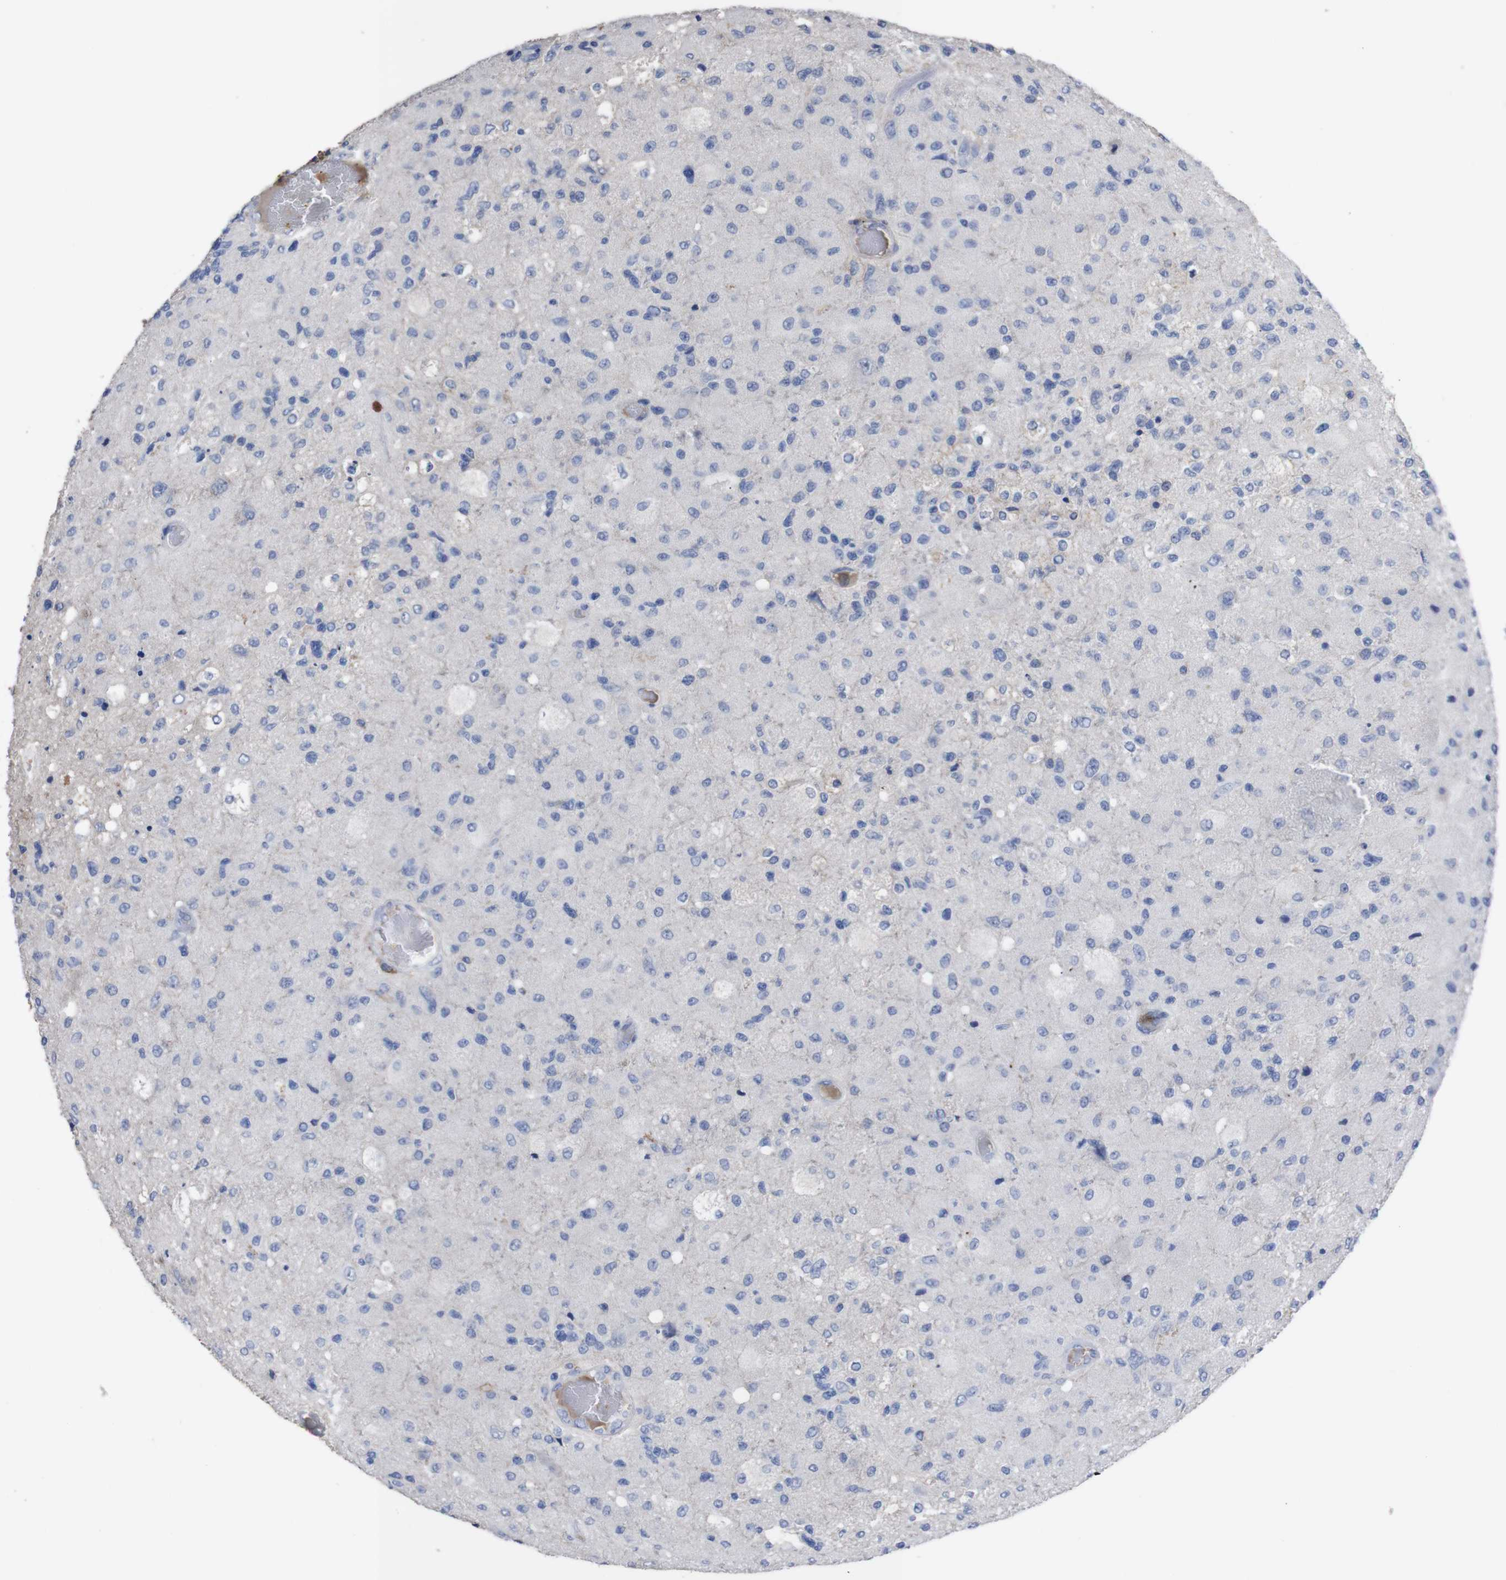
{"staining": {"intensity": "negative", "quantity": "none", "location": "none"}, "tissue": "glioma", "cell_type": "Tumor cells", "image_type": "cancer", "snomed": [{"axis": "morphology", "description": "Normal tissue, NOS"}, {"axis": "morphology", "description": "Glioma, malignant, High grade"}, {"axis": "topography", "description": "Cerebral cortex"}], "caption": "This is an immunohistochemistry micrograph of high-grade glioma (malignant). There is no expression in tumor cells.", "gene": "C5AR1", "patient": {"sex": "male", "age": 77}}